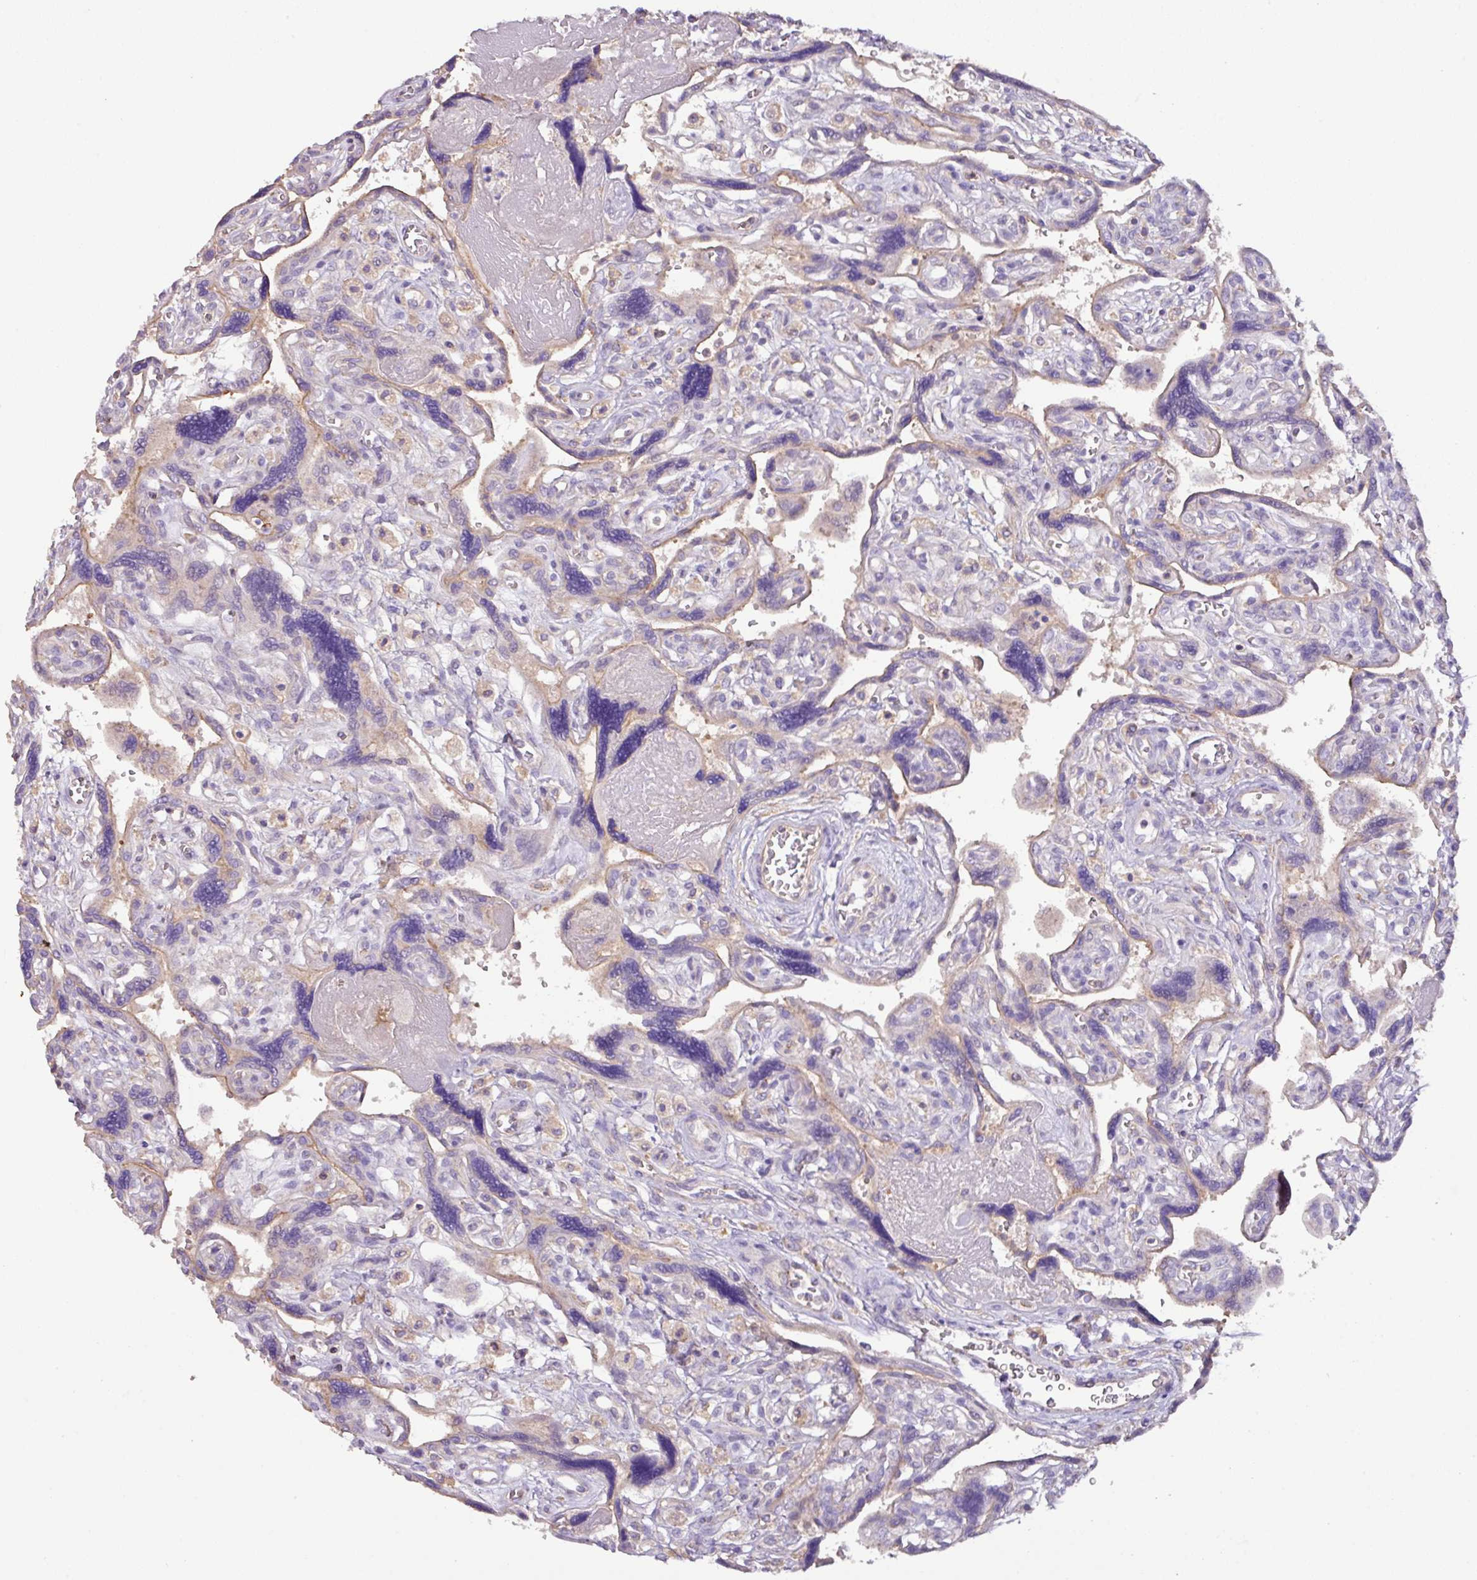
{"staining": {"intensity": "weak", "quantity": "25%-75%", "location": "cytoplasmic/membranous"}, "tissue": "placenta", "cell_type": "Trophoblastic cells", "image_type": "normal", "snomed": [{"axis": "morphology", "description": "Normal tissue, NOS"}, {"axis": "topography", "description": "Placenta"}], "caption": "Immunohistochemistry (IHC) image of normal placenta: placenta stained using IHC shows low levels of weak protein expression localized specifically in the cytoplasmic/membranous of trophoblastic cells, appearing as a cytoplasmic/membranous brown color.", "gene": "AGR3", "patient": {"sex": "female", "age": 39}}